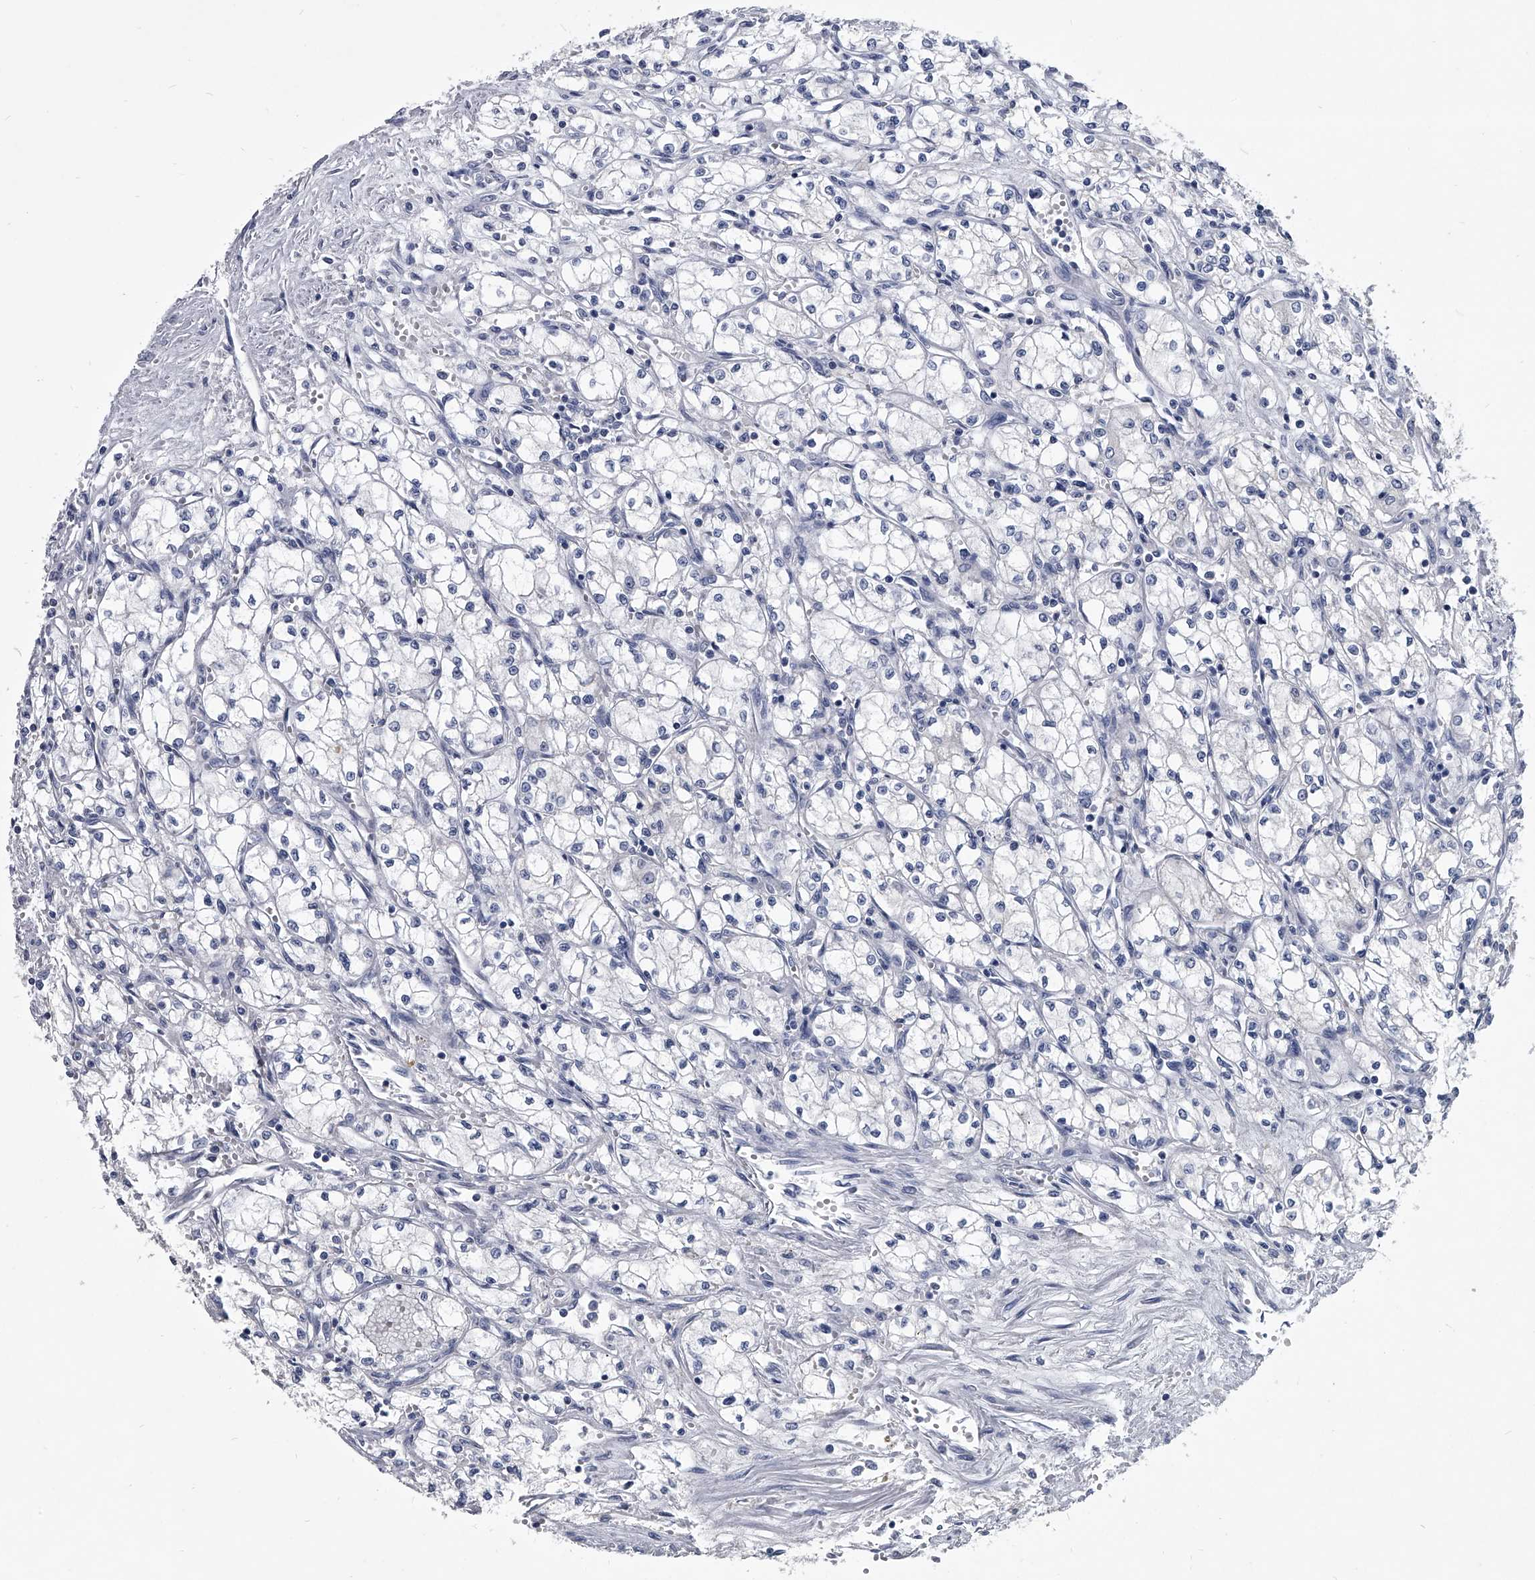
{"staining": {"intensity": "negative", "quantity": "none", "location": "none"}, "tissue": "renal cancer", "cell_type": "Tumor cells", "image_type": "cancer", "snomed": [{"axis": "morphology", "description": "Normal tissue, NOS"}, {"axis": "morphology", "description": "Adenocarcinoma, NOS"}, {"axis": "topography", "description": "Kidney"}], "caption": "Histopathology image shows no protein expression in tumor cells of renal adenocarcinoma tissue. (DAB (3,3'-diaminobenzidine) immunohistochemistry (IHC) with hematoxylin counter stain).", "gene": "BCAS1", "patient": {"sex": "male", "age": 59}}